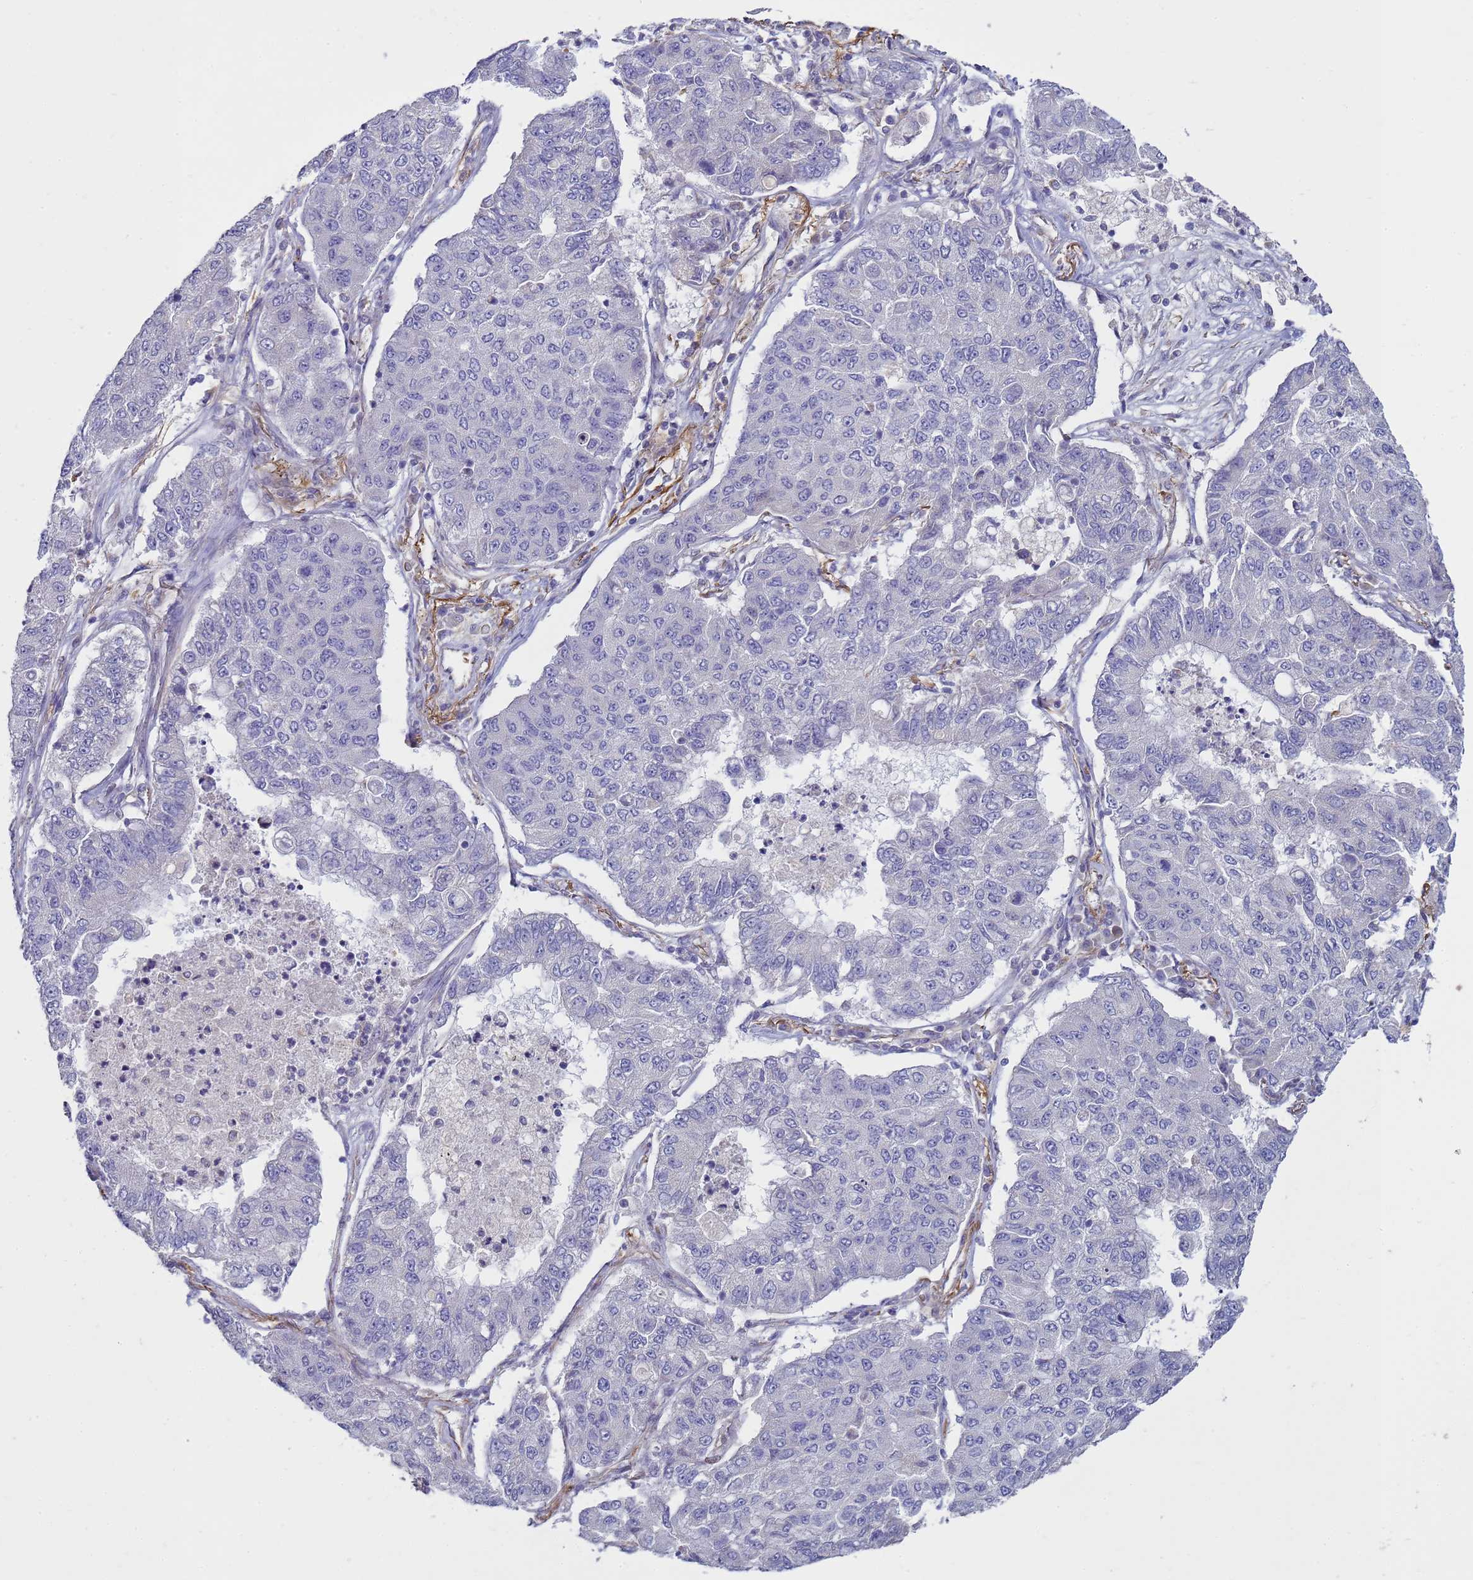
{"staining": {"intensity": "negative", "quantity": "none", "location": "none"}, "tissue": "lung cancer", "cell_type": "Tumor cells", "image_type": "cancer", "snomed": [{"axis": "morphology", "description": "Squamous cell carcinoma, NOS"}, {"axis": "topography", "description": "Lung"}], "caption": "Immunohistochemical staining of human lung cancer demonstrates no significant staining in tumor cells.", "gene": "SGIP1", "patient": {"sex": "male", "age": 74}}